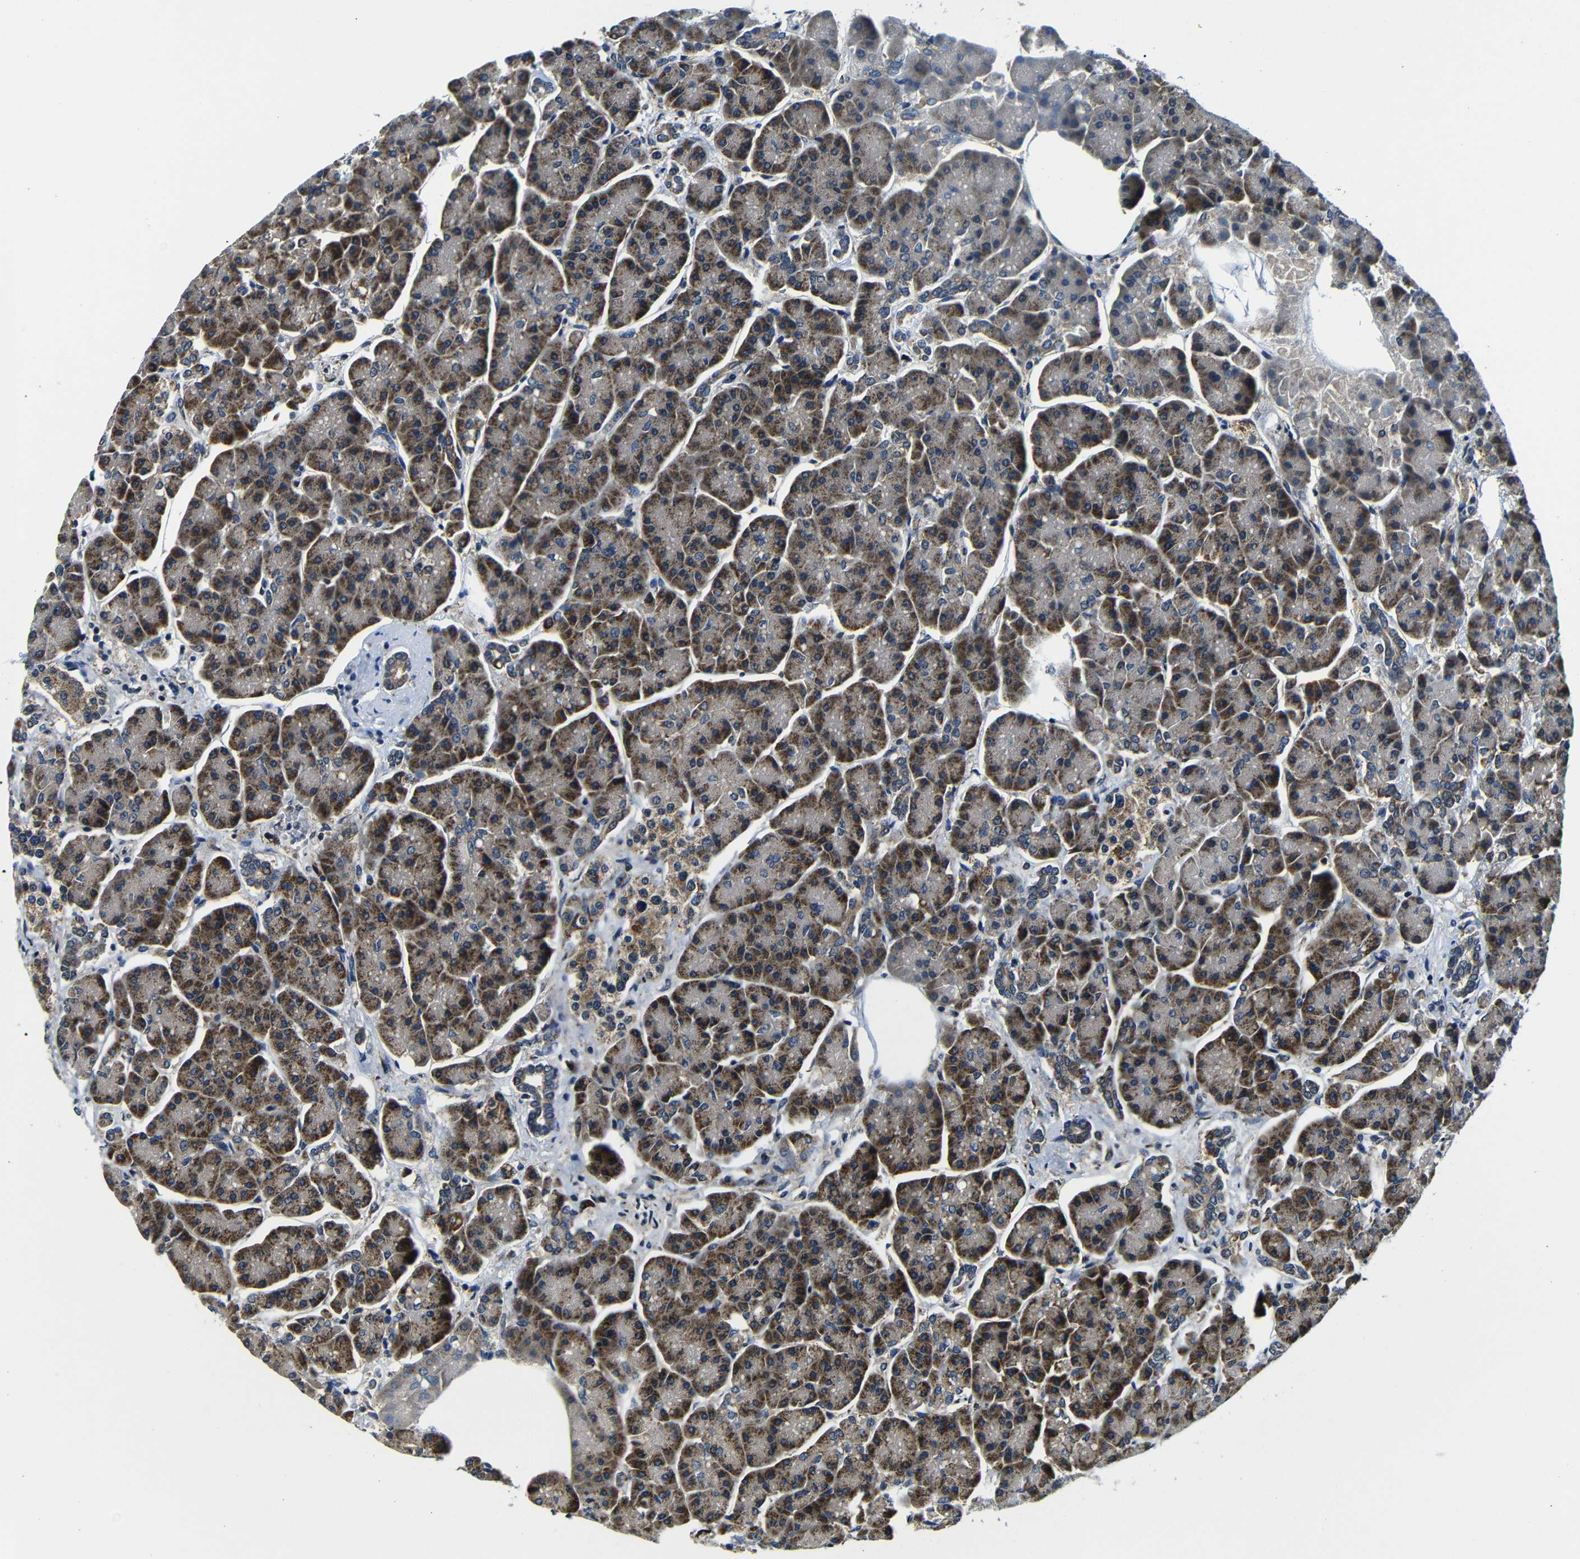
{"staining": {"intensity": "moderate", "quantity": ">75%", "location": "cytoplasmic/membranous"}, "tissue": "pancreas", "cell_type": "Exocrine glandular cells", "image_type": "normal", "snomed": [{"axis": "morphology", "description": "Normal tissue, NOS"}, {"axis": "topography", "description": "Pancreas"}], "caption": "Protein expression analysis of normal pancreas demonstrates moderate cytoplasmic/membranous positivity in approximately >75% of exocrine glandular cells. Immunohistochemistry (ihc) stains the protein in brown and the nuclei are stained blue.", "gene": "FKBP14", "patient": {"sex": "female", "age": 70}}